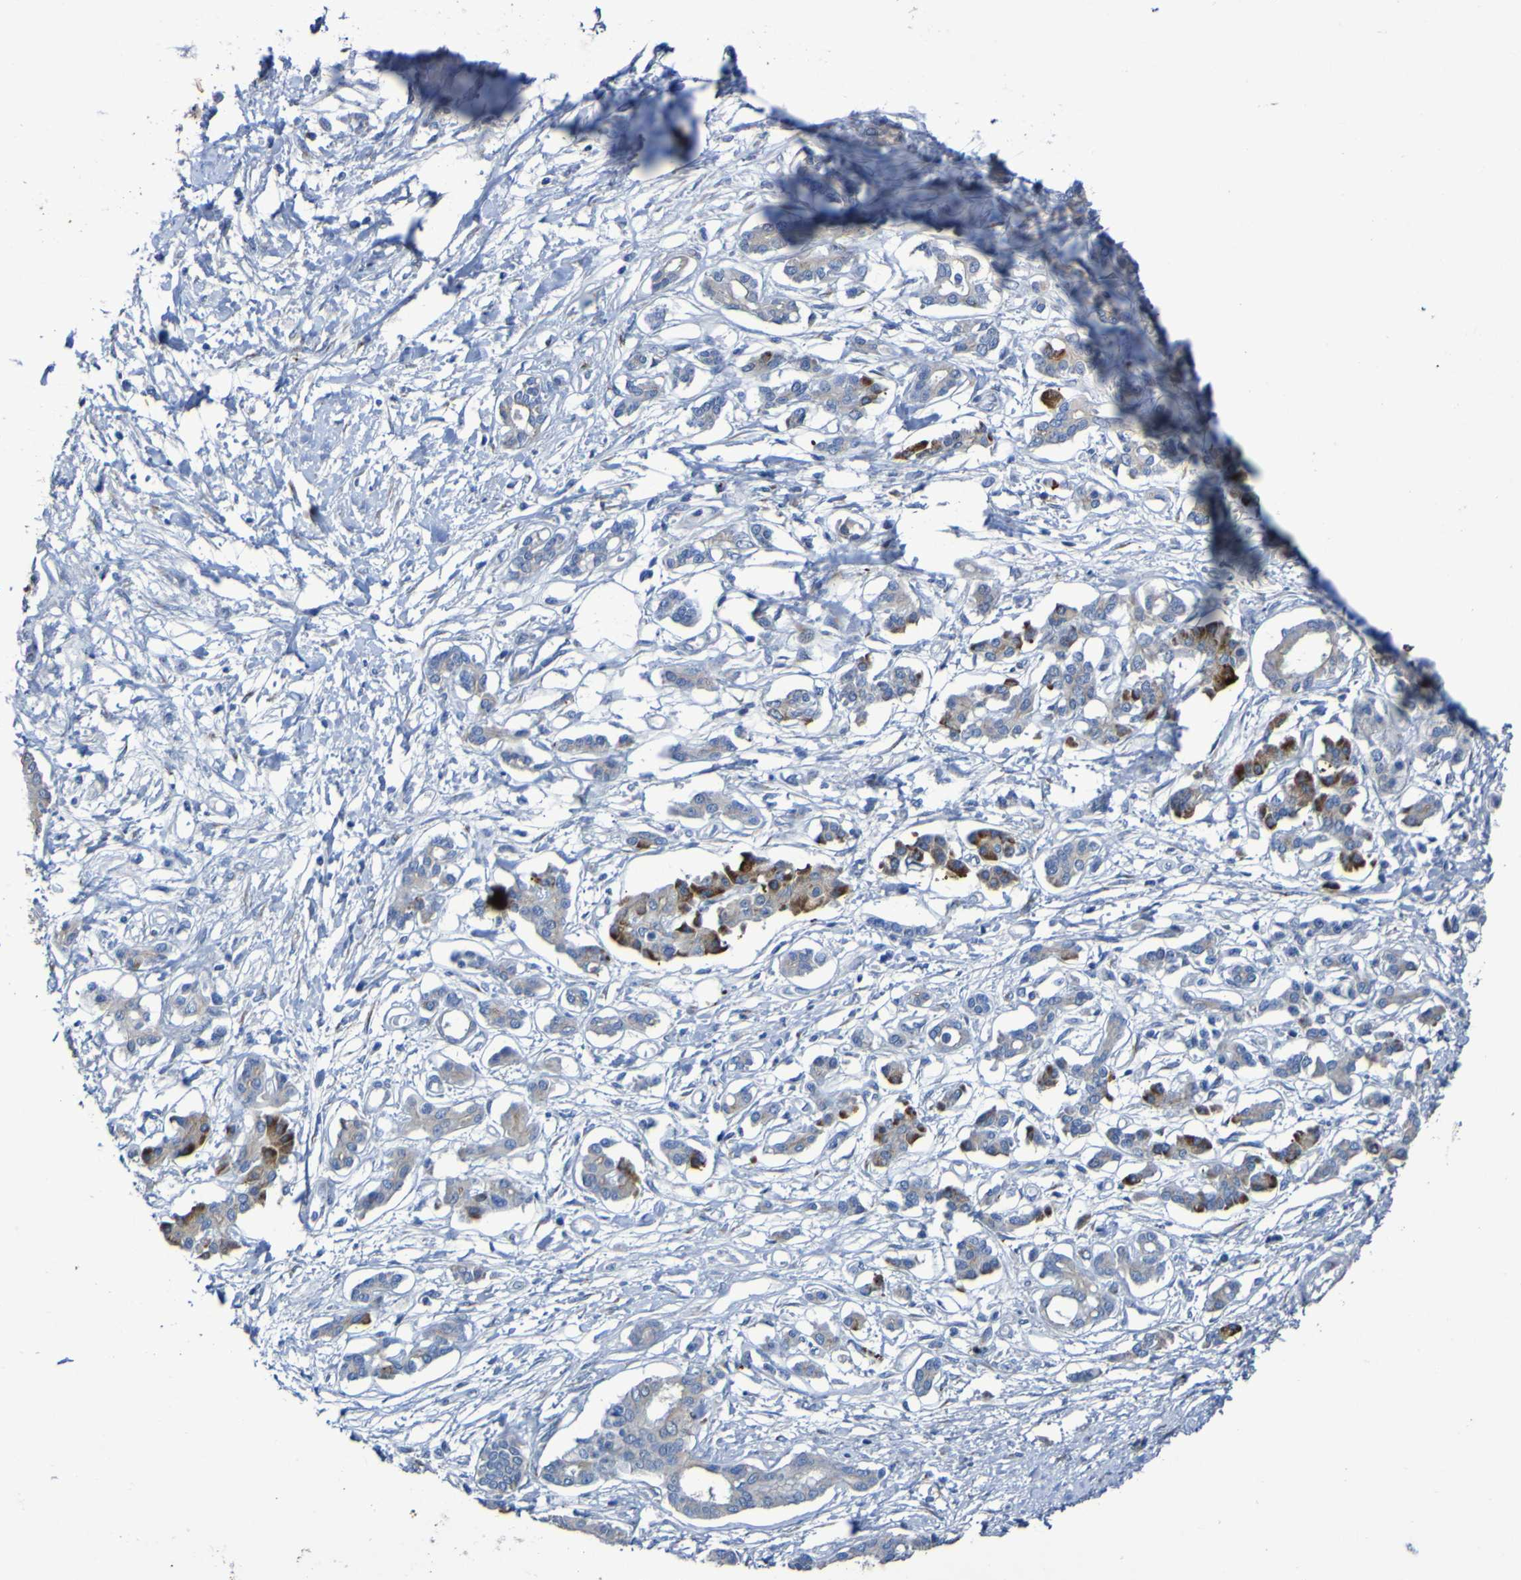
{"staining": {"intensity": "moderate", "quantity": "25%-75%", "location": "cytoplasmic/membranous"}, "tissue": "pancreatic cancer", "cell_type": "Tumor cells", "image_type": "cancer", "snomed": [{"axis": "morphology", "description": "Adenocarcinoma, NOS"}, {"axis": "topography", "description": "Pancreas"}], "caption": "Protein analysis of pancreatic adenocarcinoma tissue reveals moderate cytoplasmic/membranous expression in about 25%-75% of tumor cells. (DAB (3,3'-diaminobenzidine) IHC with brightfield microscopy, high magnification).", "gene": "C11orf24", "patient": {"sex": "male", "age": 56}}